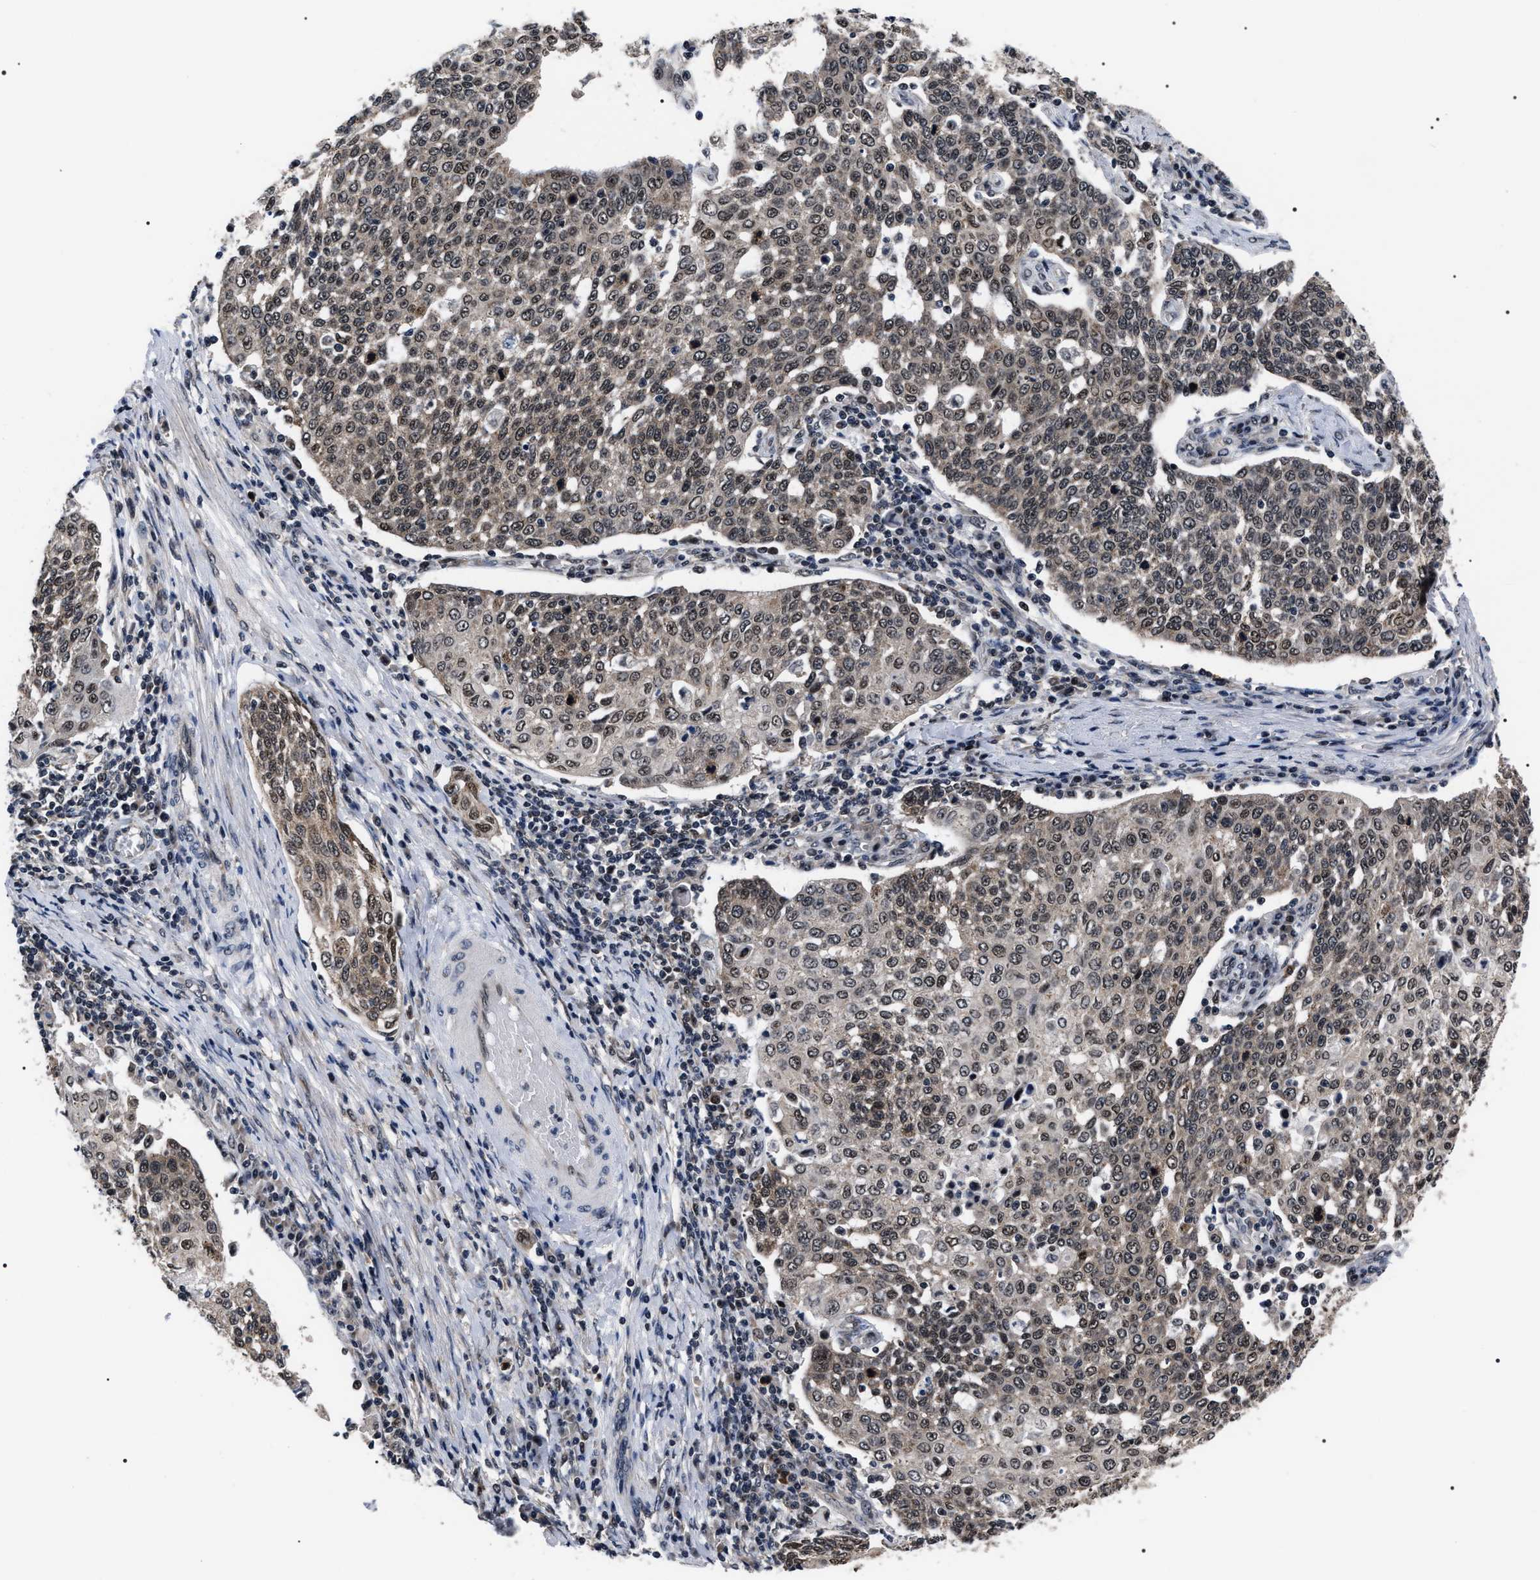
{"staining": {"intensity": "moderate", "quantity": ">75%", "location": "cytoplasmic/membranous,nuclear"}, "tissue": "cervical cancer", "cell_type": "Tumor cells", "image_type": "cancer", "snomed": [{"axis": "morphology", "description": "Squamous cell carcinoma, NOS"}, {"axis": "topography", "description": "Cervix"}], "caption": "A brown stain labels moderate cytoplasmic/membranous and nuclear positivity of a protein in human cervical squamous cell carcinoma tumor cells.", "gene": "CSNK2A1", "patient": {"sex": "female", "age": 34}}